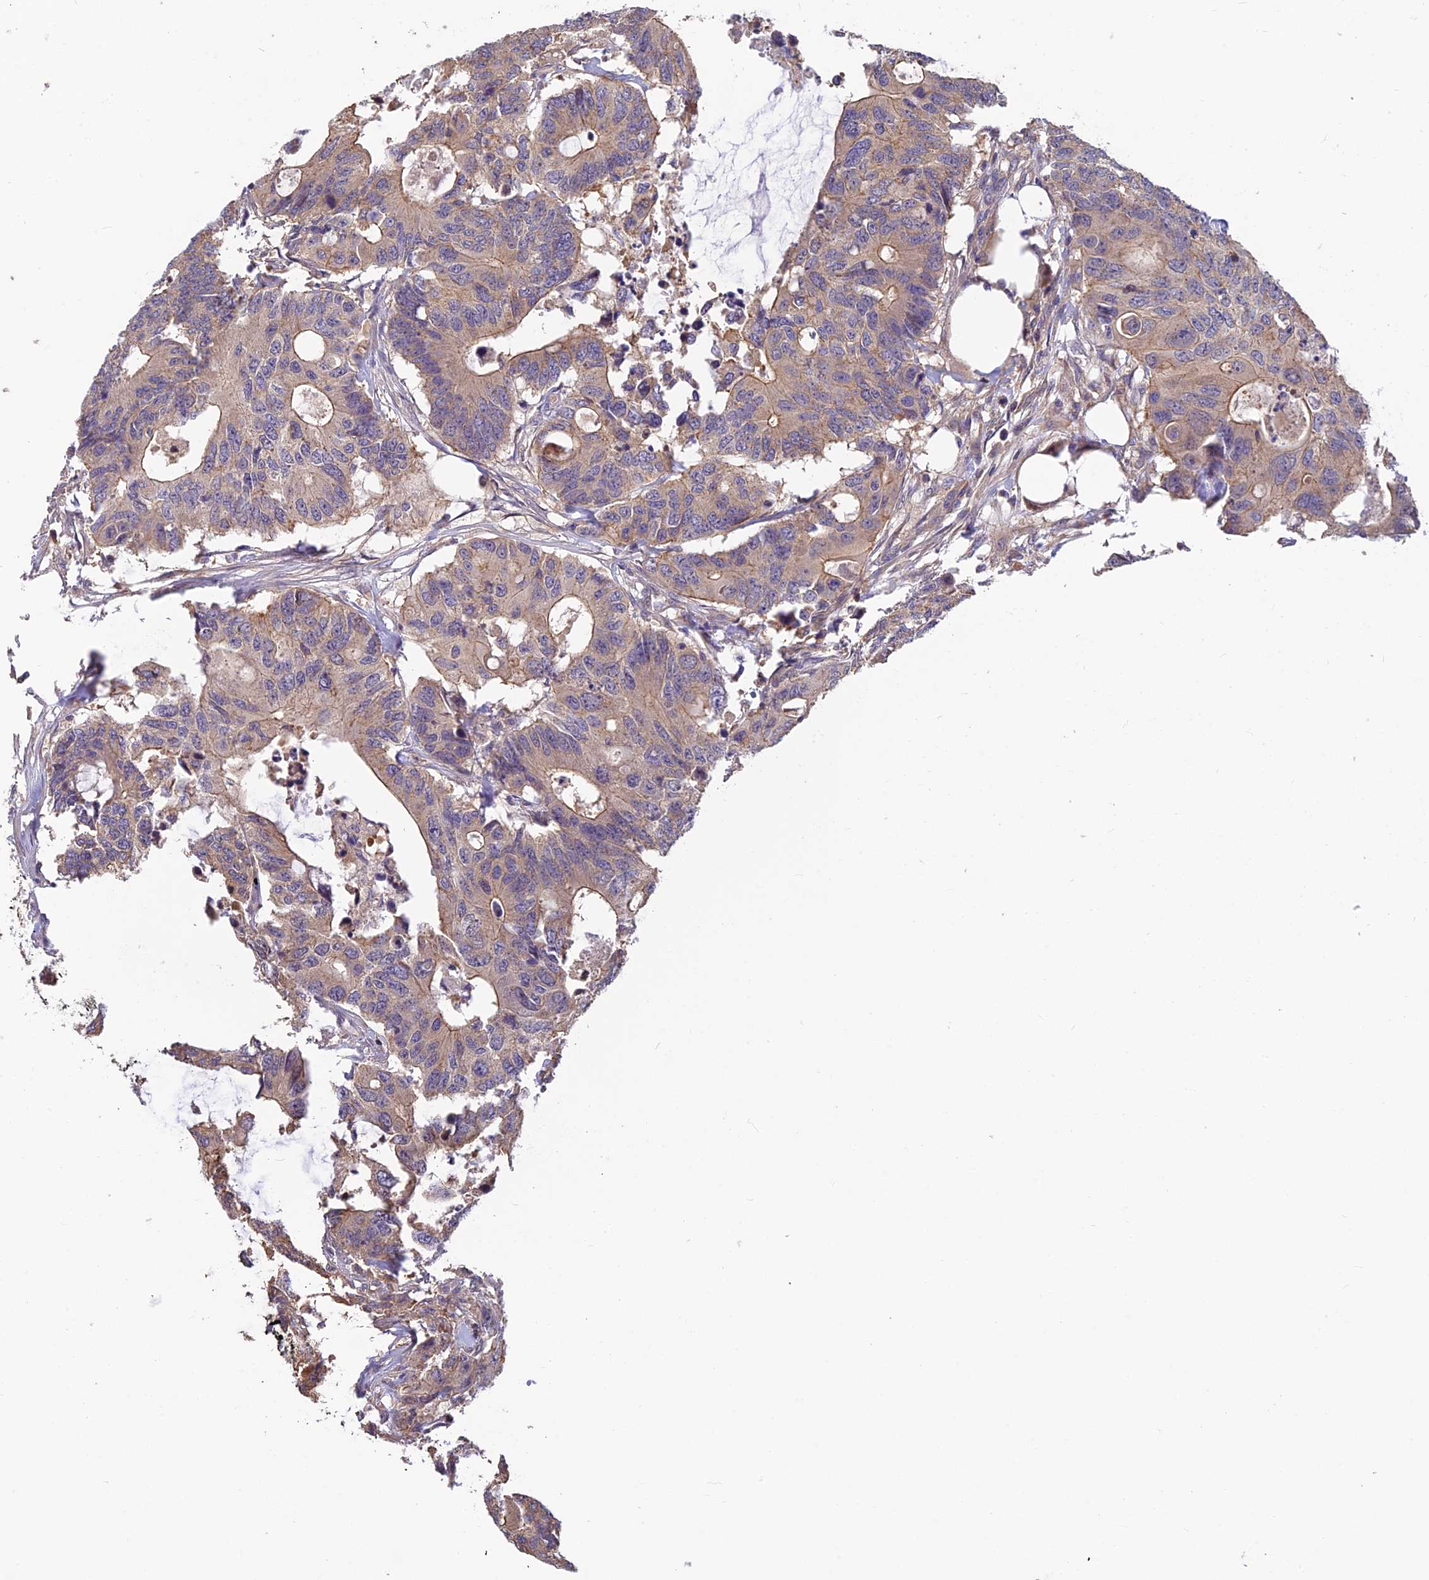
{"staining": {"intensity": "weak", "quantity": ">75%", "location": "cytoplasmic/membranous"}, "tissue": "colorectal cancer", "cell_type": "Tumor cells", "image_type": "cancer", "snomed": [{"axis": "morphology", "description": "Adenocarcinoma, NOS"}, {"axis": "topography", "description": "Colon"}], "caption": "Immunohistochemistry (IHC) micrograph of colorectal cancer stained for a protein (brown), which displays low levels of weak cytoplasmic/membranous expression in approximately >75% of tumor cells.", "gene": "PIKFYVE", "patient": {"sex": "male", "age": 71}}